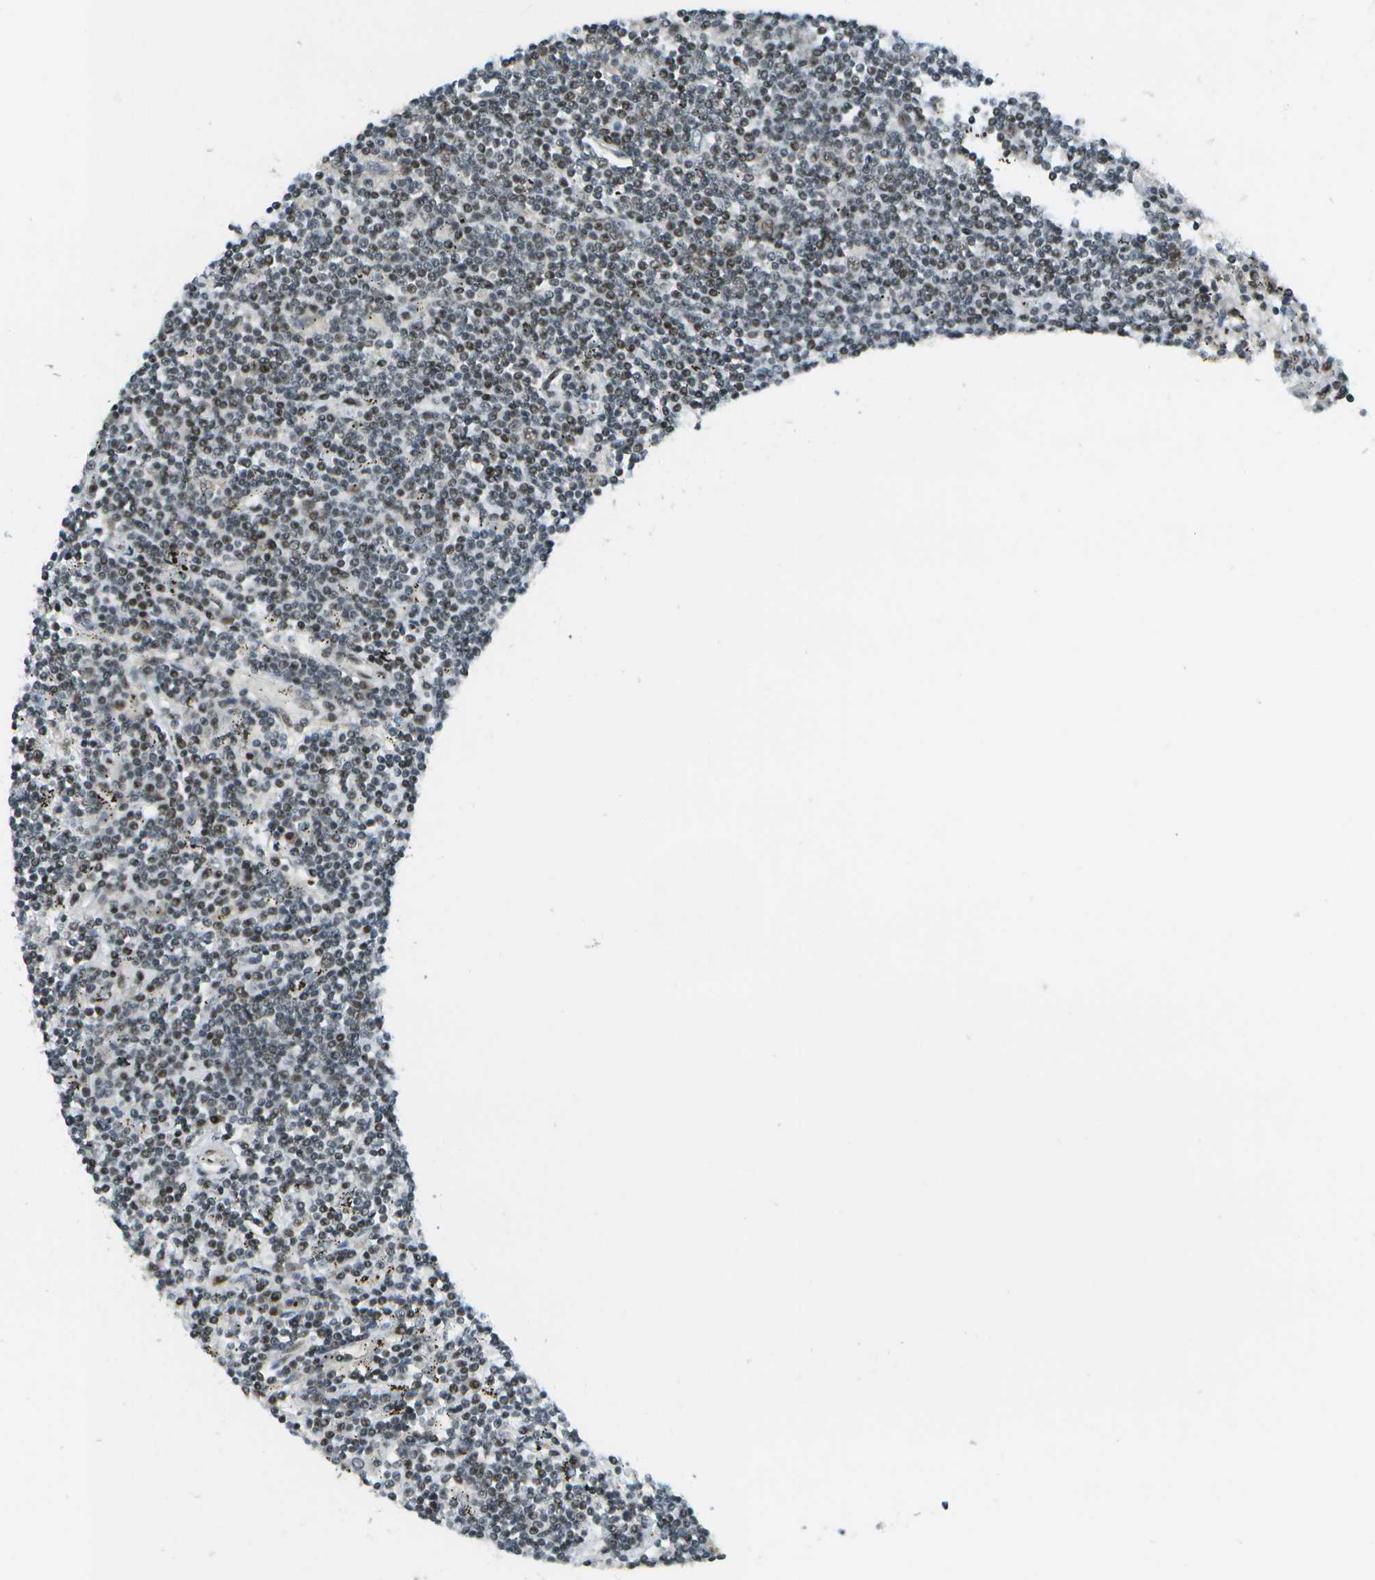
{"staining": {"intensity": "moderate", "quantity": "<25%", "location": "nuclear"}, "tissue": "lymphoma", "cell_type": "Tumor cells", "image_type": "cancer", "snomed": [{"axis": "morphology", "description": "Malignant lymphoma, non-Hodgkin's type, Low grade"}, {"axis": "topography", "description": "Spleen"}], "caption": "Protein staining by IHC displays moderate nuclear positivity in about <25% of tumor cells in low-grade malignant lymphoma, non-Hodgkin's type.", "gene": "IRF7", "patient": {"sex": "male", "age": 76}}